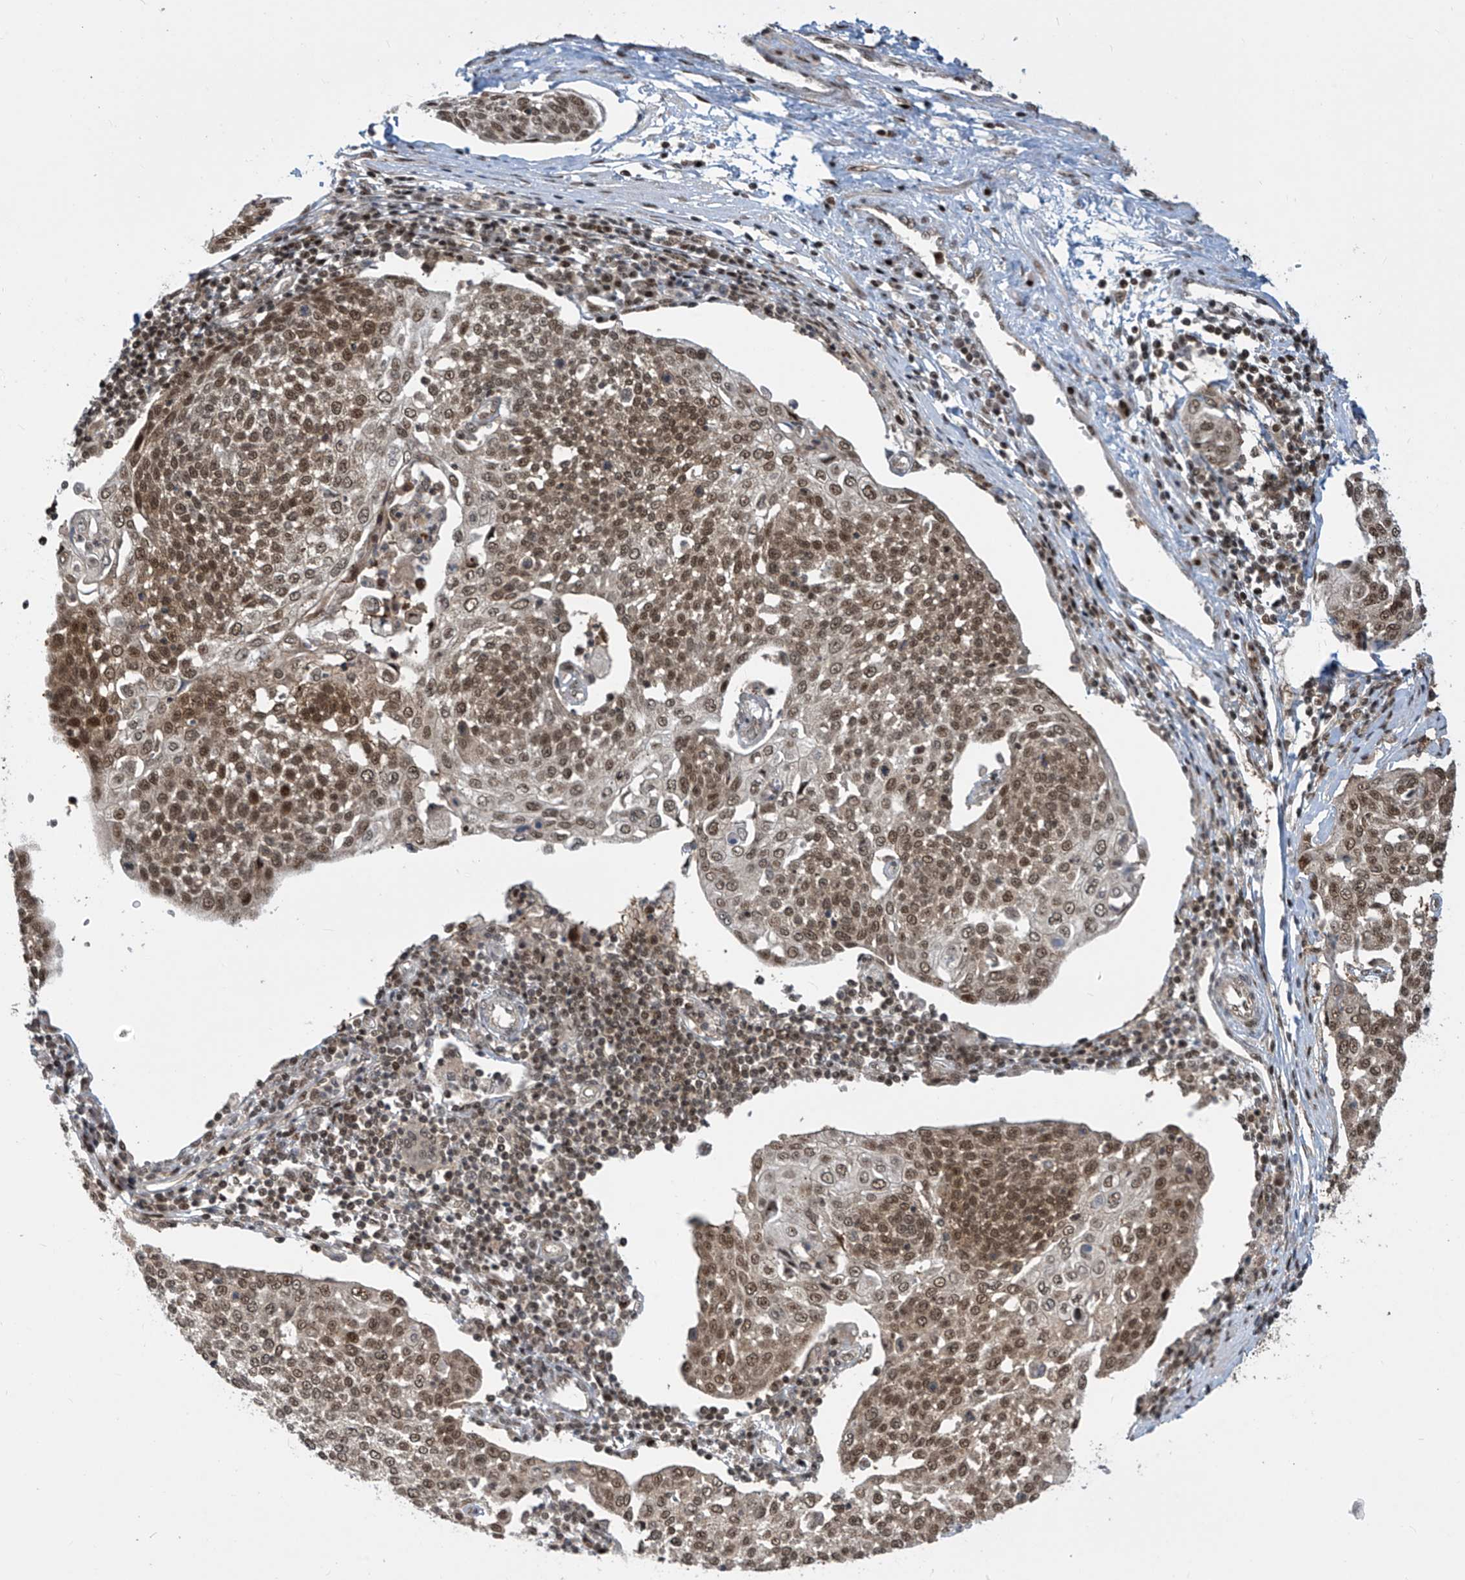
{"staining": {"intensity": "moderate", "quantity": ">75%", "location": "cytoplasmic/membranous,nuclear"}, "tissue": "cervical cancer", "cell_type": "Tumor cells", "image_type": "cancer", "snomed": [{"axis": "morphology", "description": "Squamous cell carcinoma, NOS"}, {"axis": "topography", "description": "Cervix"}], "caption": "Cervical cancer (squamous cell carcinoma) was stained to show a protein in brown. There is medium levels of moderate cytoplasmic/membranous and nuclear staining in approximately >75% of tumor cells.", "gene": "LAGE3", "patient": {"sex": "female", "age": 34}}